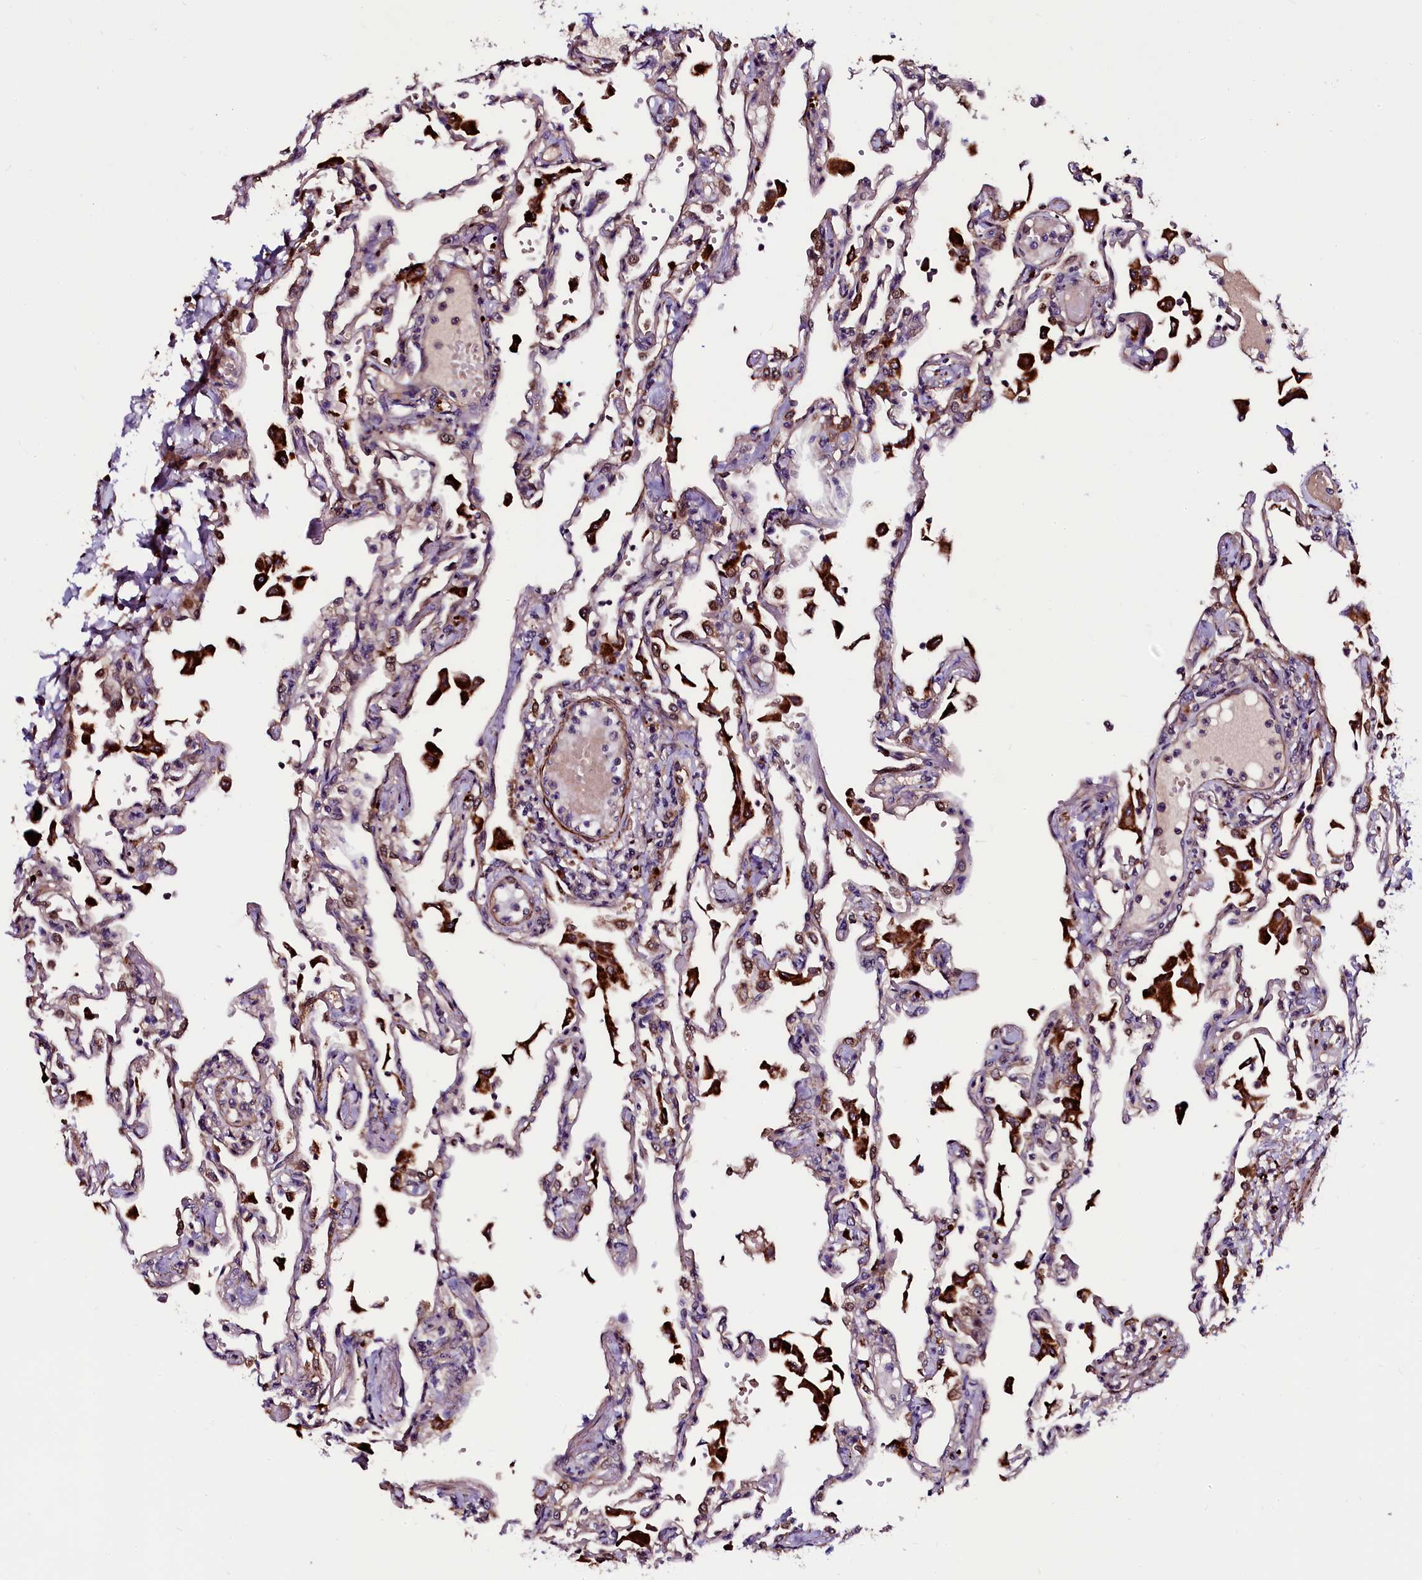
{"staining": {"intensity": "moderate", "quantity": "25%-75%", "location": "cytoplasmic/membranous,nuclear"}, "tissue": "lung", "cell_type": "Alveolar cells", "image_type": "normal", "snomed": [{"axis": "morphology", "description": "Normal tissue, NOS"}, {"axis": "topography", "description": "Bronchus"}, {"axis": "topography", "description": "Lung"}], "caption": "IHC image of unremarkable lung: lung stained using immunohistochemistry (IHC) reveals medium levels of moderate protein expression localized specifically in the cytoplasmic/membranous,nuclear of alveolar cells, appearing as a cytoplasmic/membranous,nuclear brown color.", "gene": "N4BP1", "patient": {"sex": "female", "age": 49}}